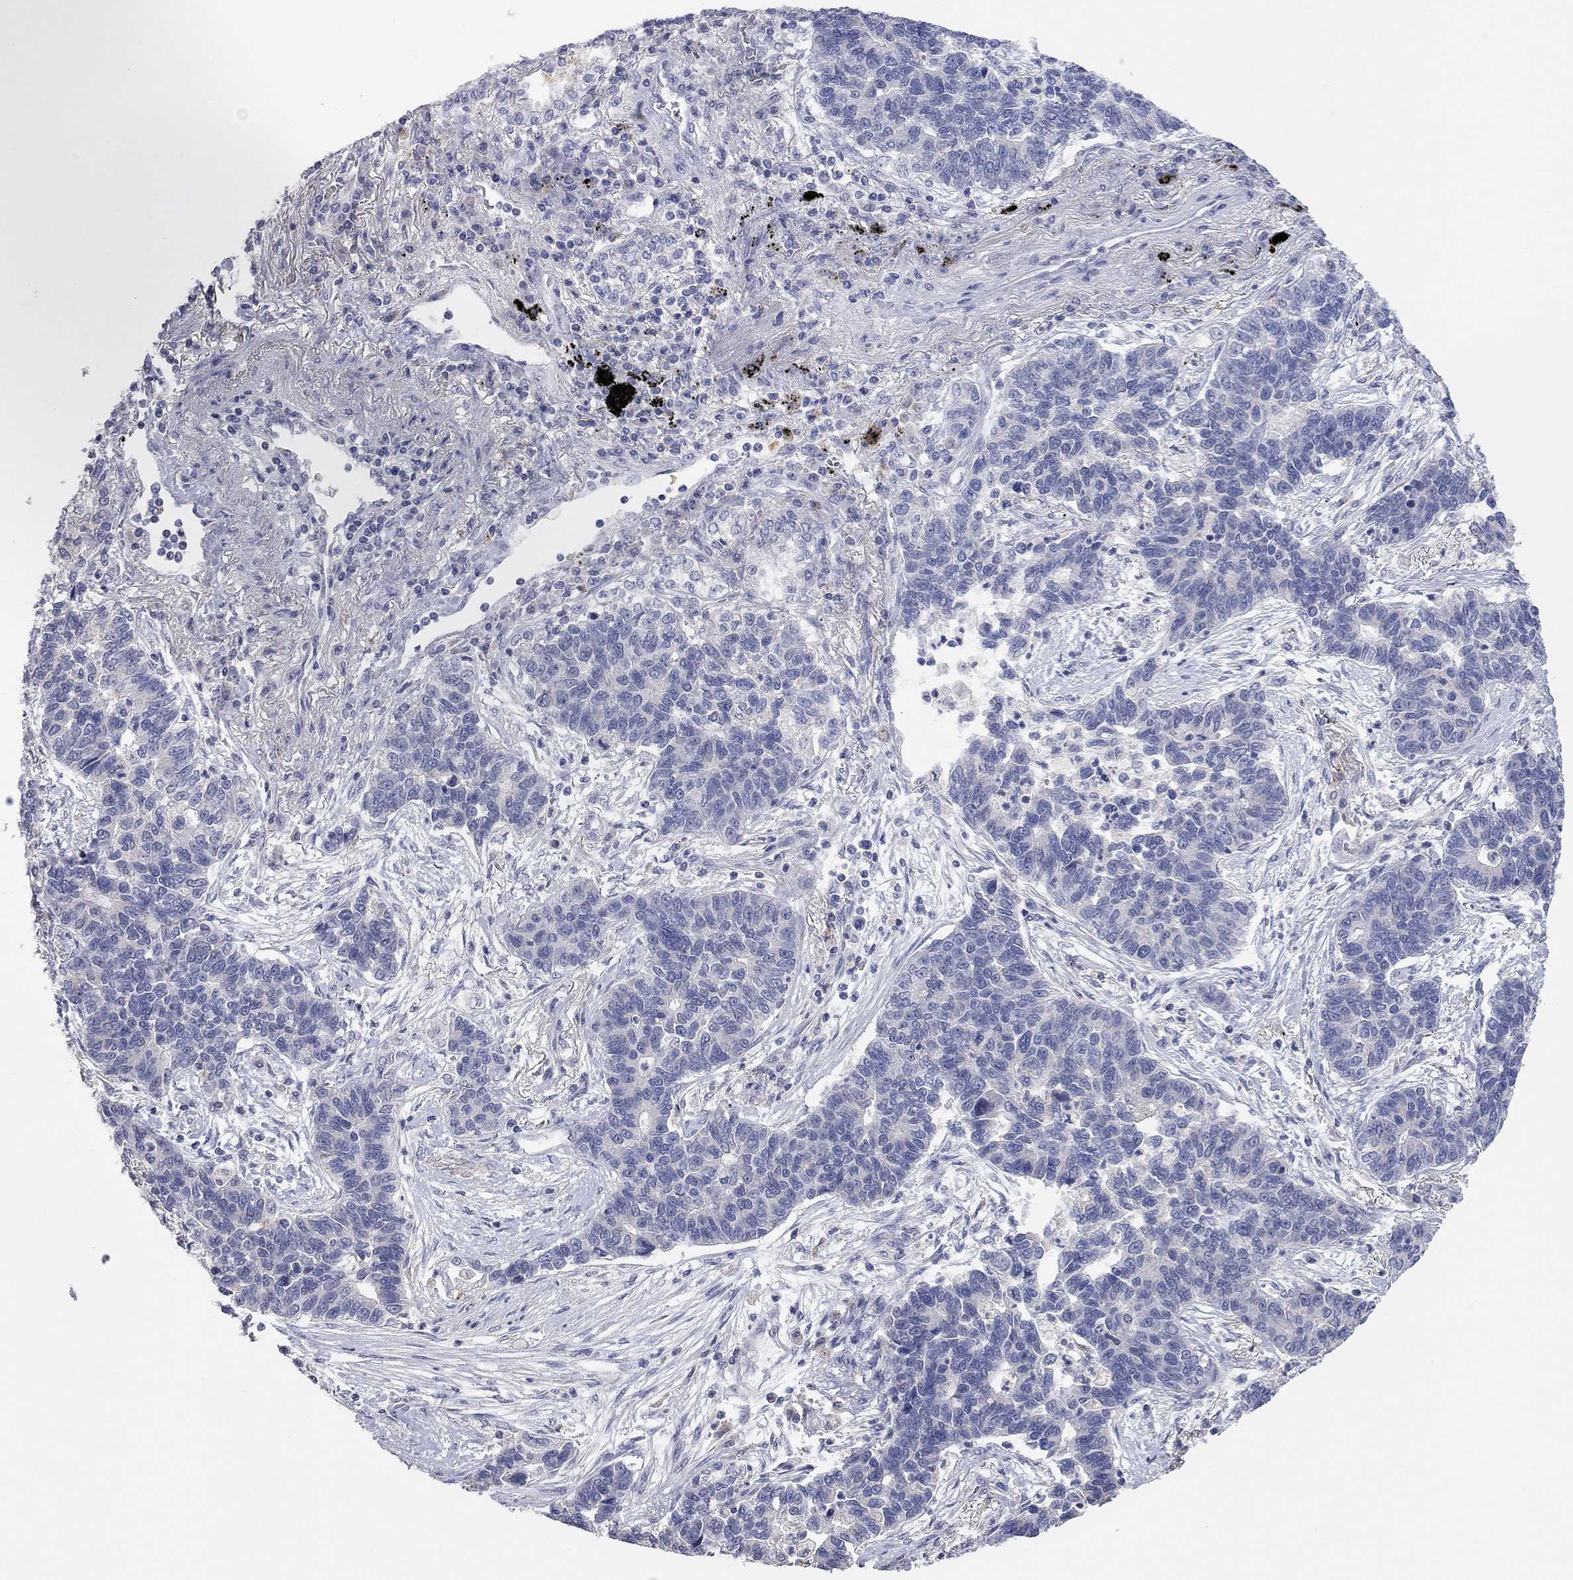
{"staining": {"intensity": "negative", "quantity": "none", "location": "none"}, "tissue": "lung cancer", "cell_type": "Tumor cells", "image_type": "cancer", "snomed": [{"axis": "morphology", "description": "Adenocarcinoma, NOS"}, {"axis": "topography", "description": "Lung"}], "caption": "Photomicrograph shows no protein expression in tumor cells of lung cancer (adenocarcinoma) tissue.", "gene": "MMP13", "patient": {"sex": "female", "age": 57}}